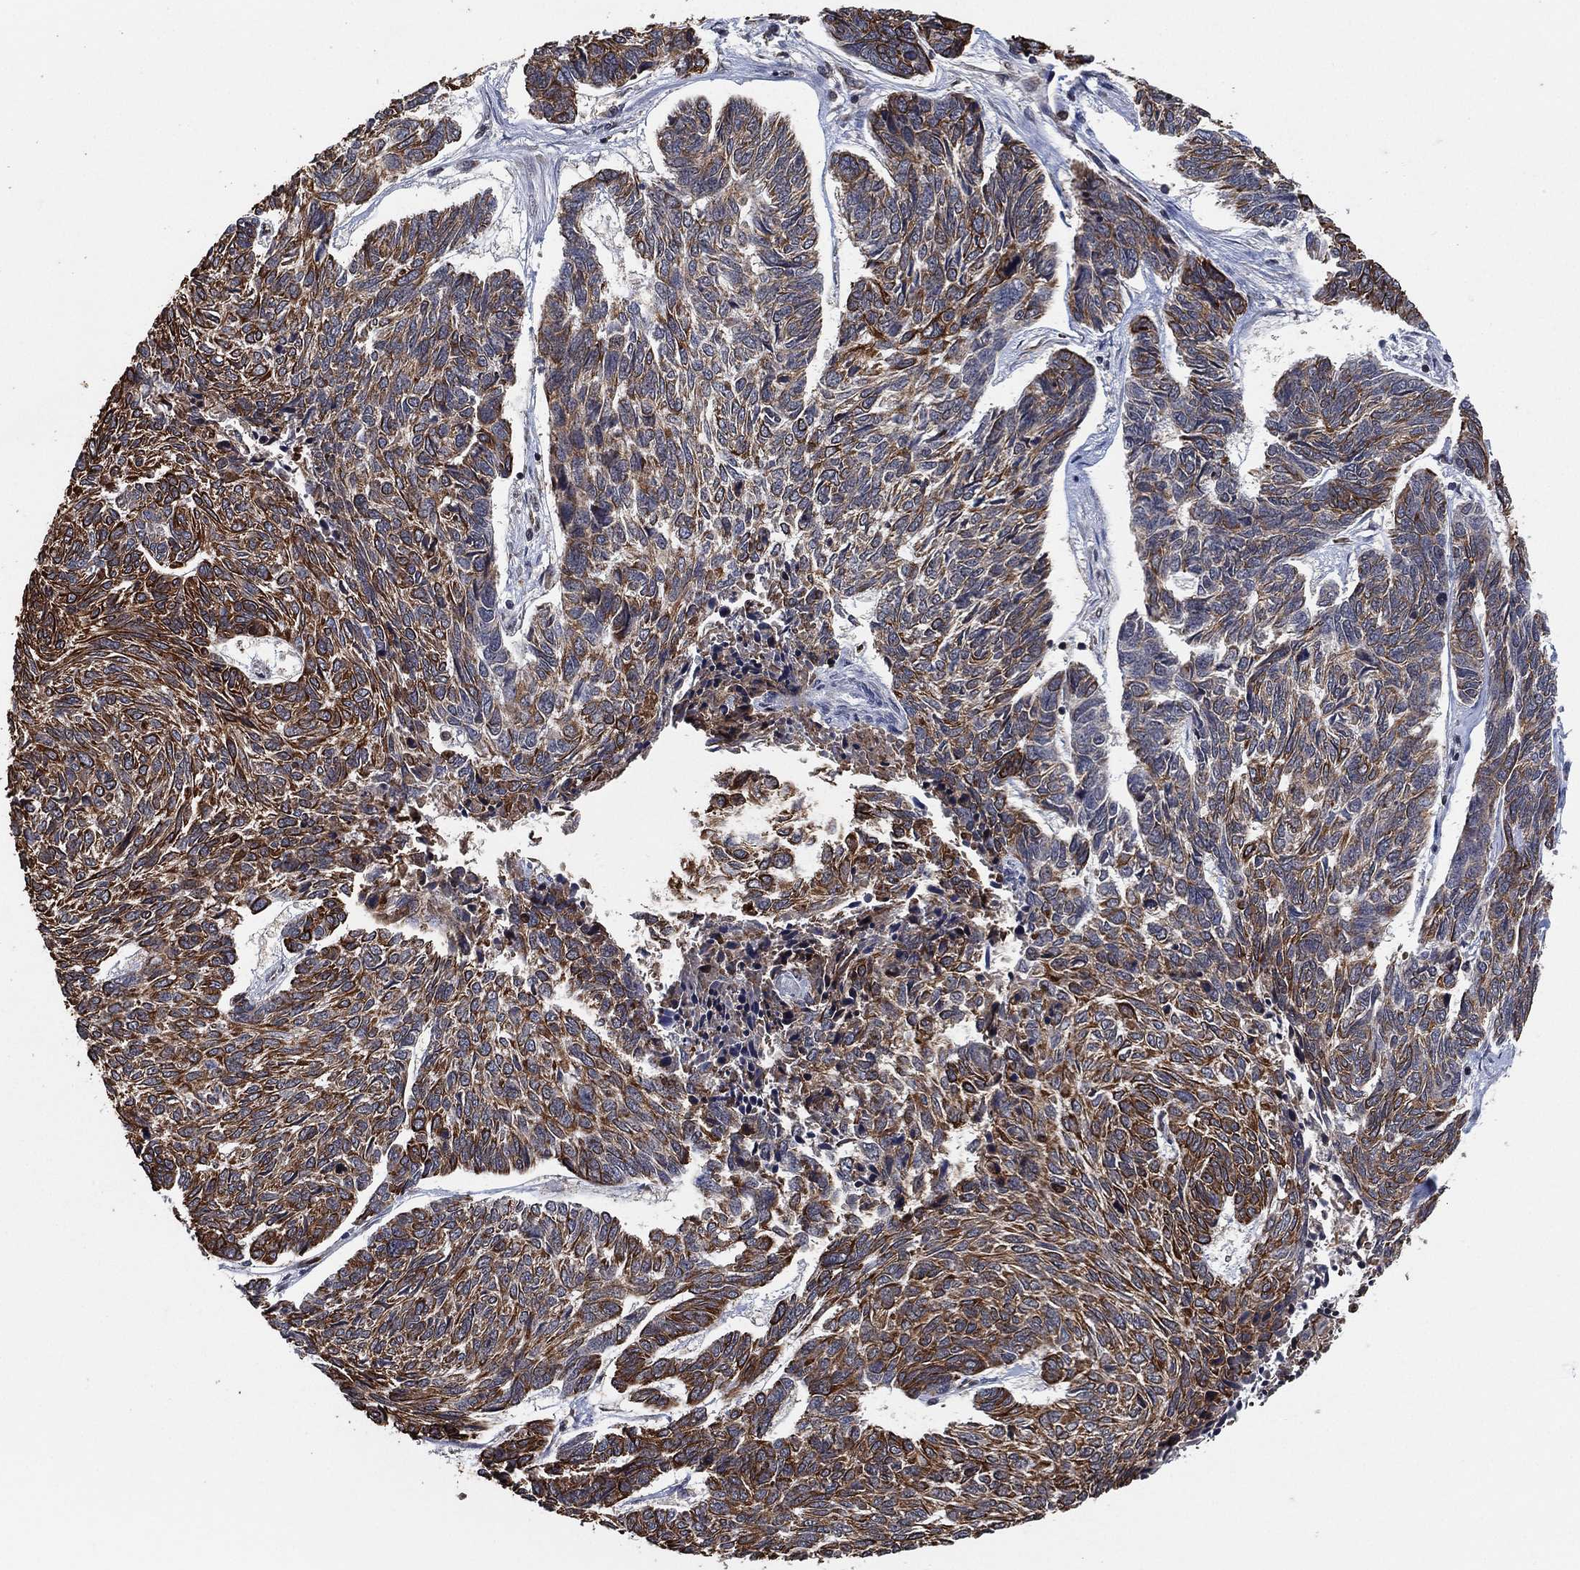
{"staining": {"intensity": "strong", "quantity": "25%-75%", "location": "cytoplasmic/membranous"}, "tissue": "skin cancer", "cell_type": "Tumor cells", "image_type": "cancer", "snomed": [{"axis": "morphology", "description": "Basal cell carcinoma"}, {"axis": "topography", "description": "Skin"}], "caption": "Protein staining of skin cancer tissue displays strong cytoplasmic/membranous expression in about 25%-75% of tumor cells.", "gene": "TMCO1", "patient": {"sex": "female", "age": 65}}